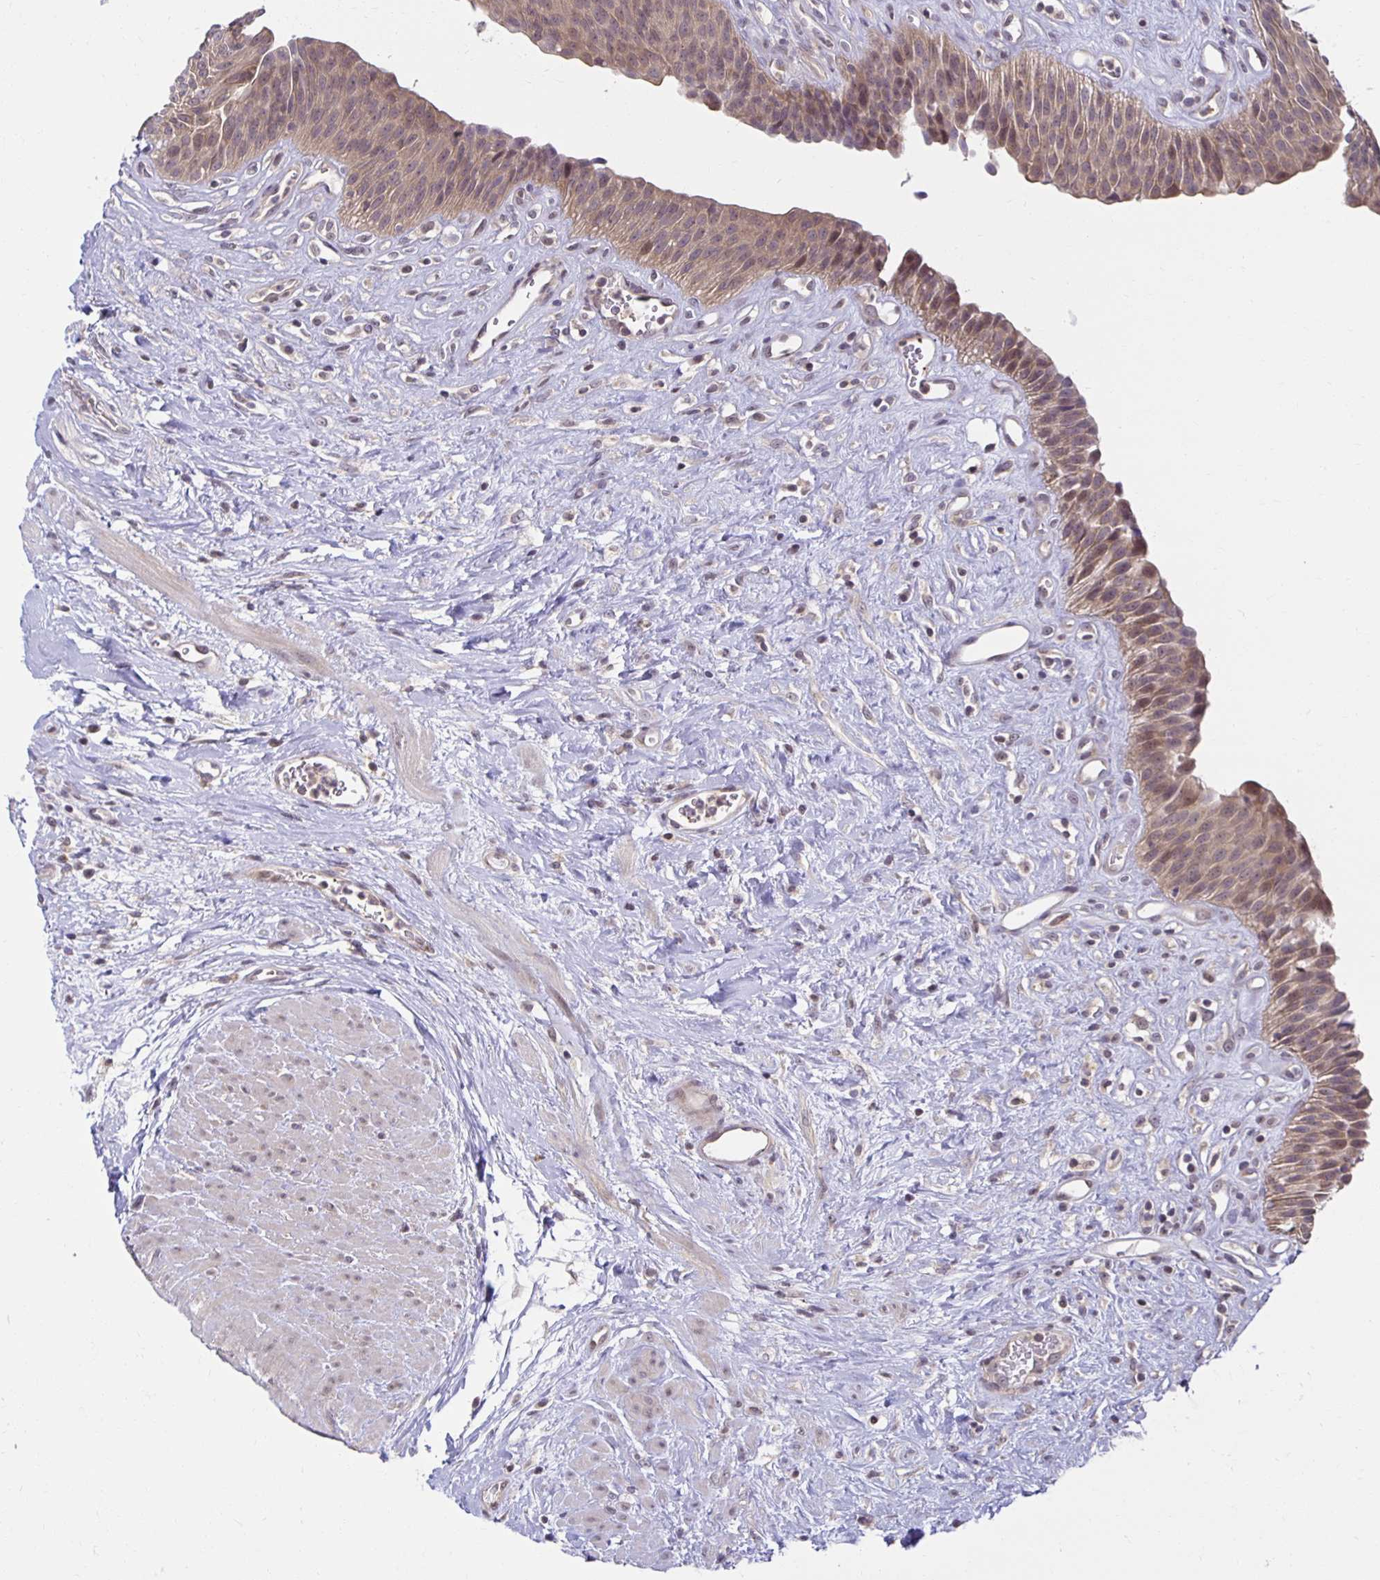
{"staining": {"intensity": "weak", "quantity": ">75%", "location": "cytoplasmic/membranous"}, "tissue": "urinary bladder", "cell_type": "Urothelial cells", "image_type": "normal", "snomed": [{"axis": "morphology", "description": "Normal tissue, NOS"}, {"axis": "topography", "description": "Urinary bladder"}], "caption": "Normal urinary bladder was stained to show a protein in brown. There is low levels of weak cytoplasmic/membranous positivity in about >75% of urothelial cells. (DAB = brown stain, brightfield microscopy at high magnification).", "gene": "MIEN1", "patient": {"sex": "female", "age": 56}}